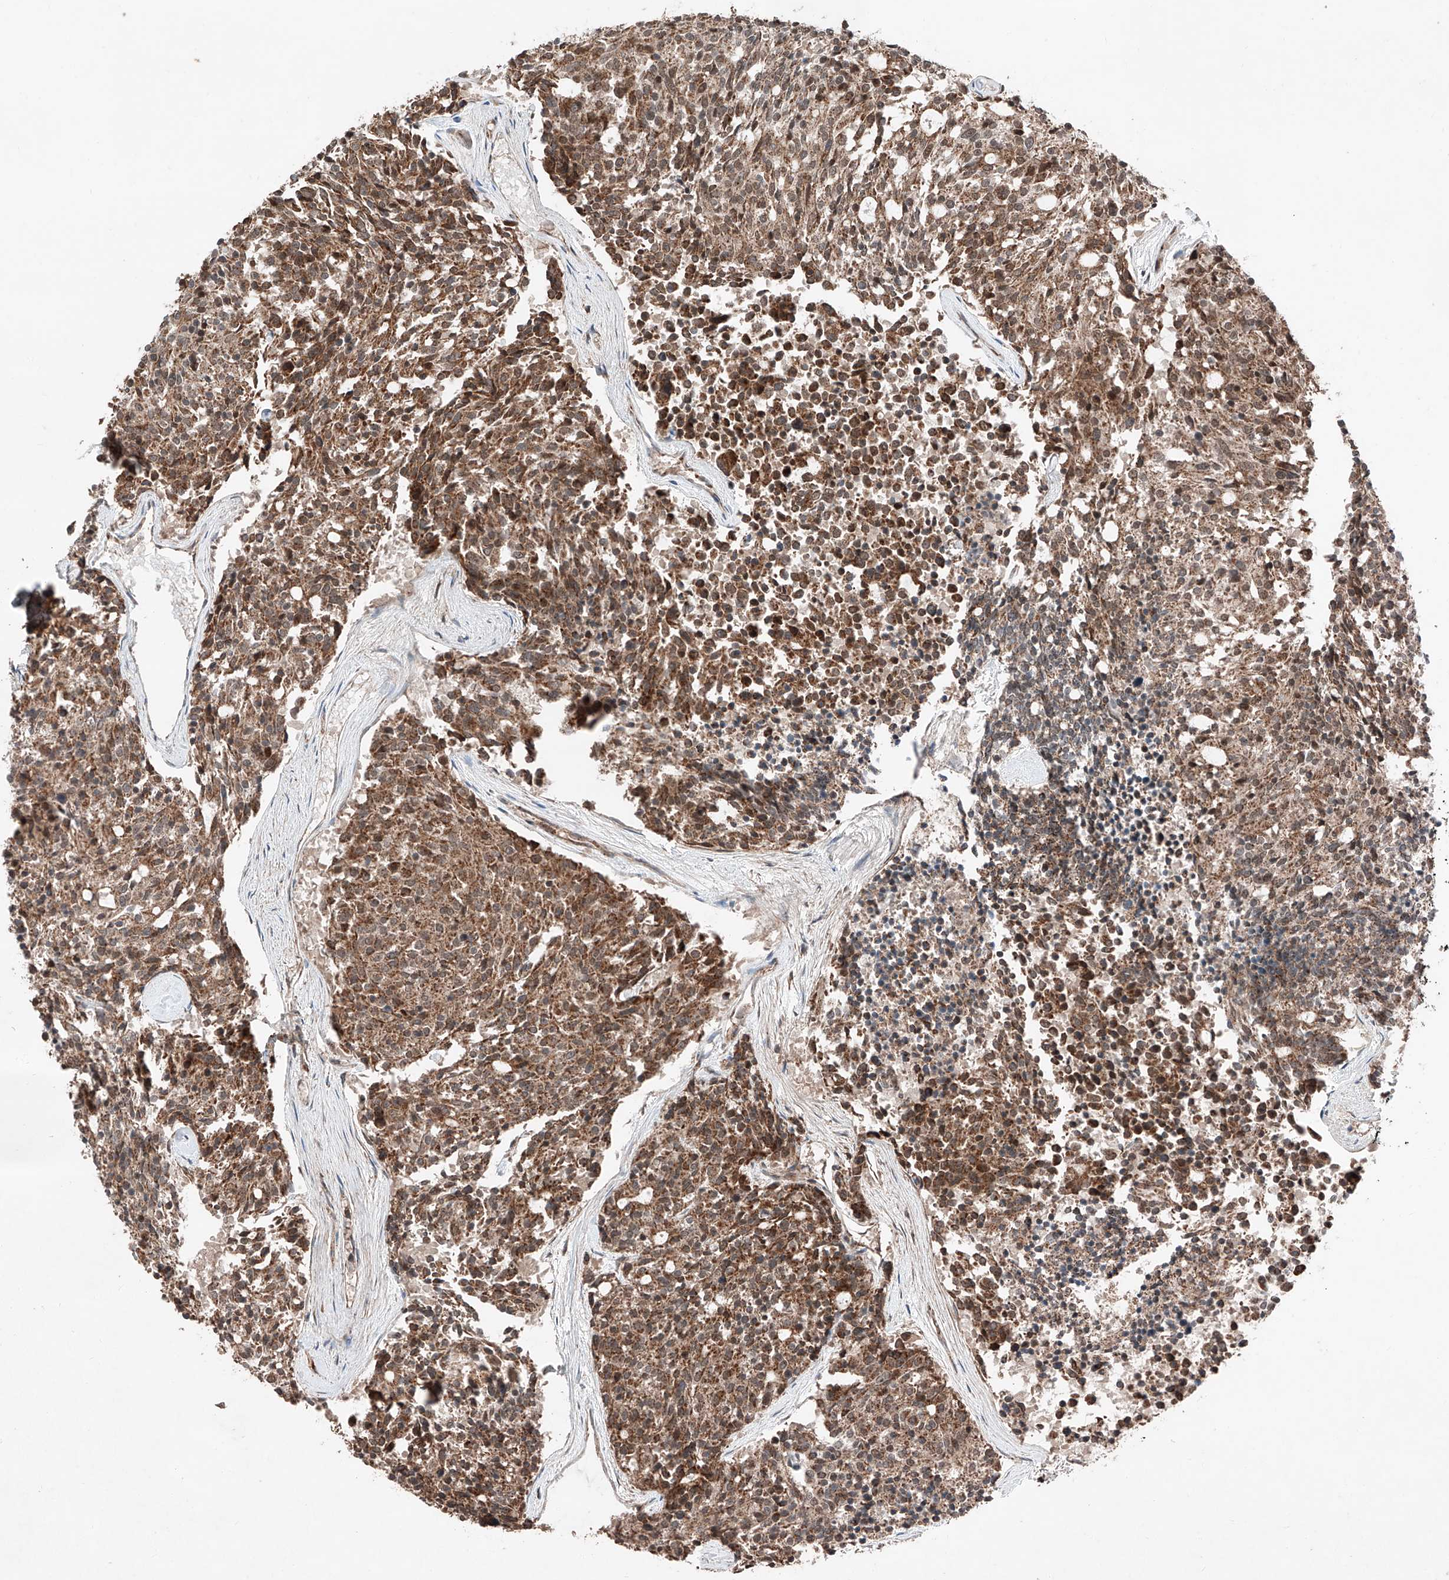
{"staining": {"intensity": "moderate", "quantity": ">75%", "location": "cytoplasmic/membranous"}, "tissue": "carcinoid", "cell_type": "Tumor cells", "image_type": "cancer", "snomed": [{"axis": "morphology", "description": "Carcinoid, malignant, NOS"}, {"axis": "topography", "description": "Pancreas"}], "caption": "IHC histopathology image of neoplastic tissue: carcinoid (malignant) stained using IHC displays medium levels of moderate protein expression localized specifically in the cytoplasmic/membranous of tumor cells, appearing as a cytoplasmic/membranous brown color.", "gene": "ZSCAN29", "patient": {"sex": "female", "age": 54}}